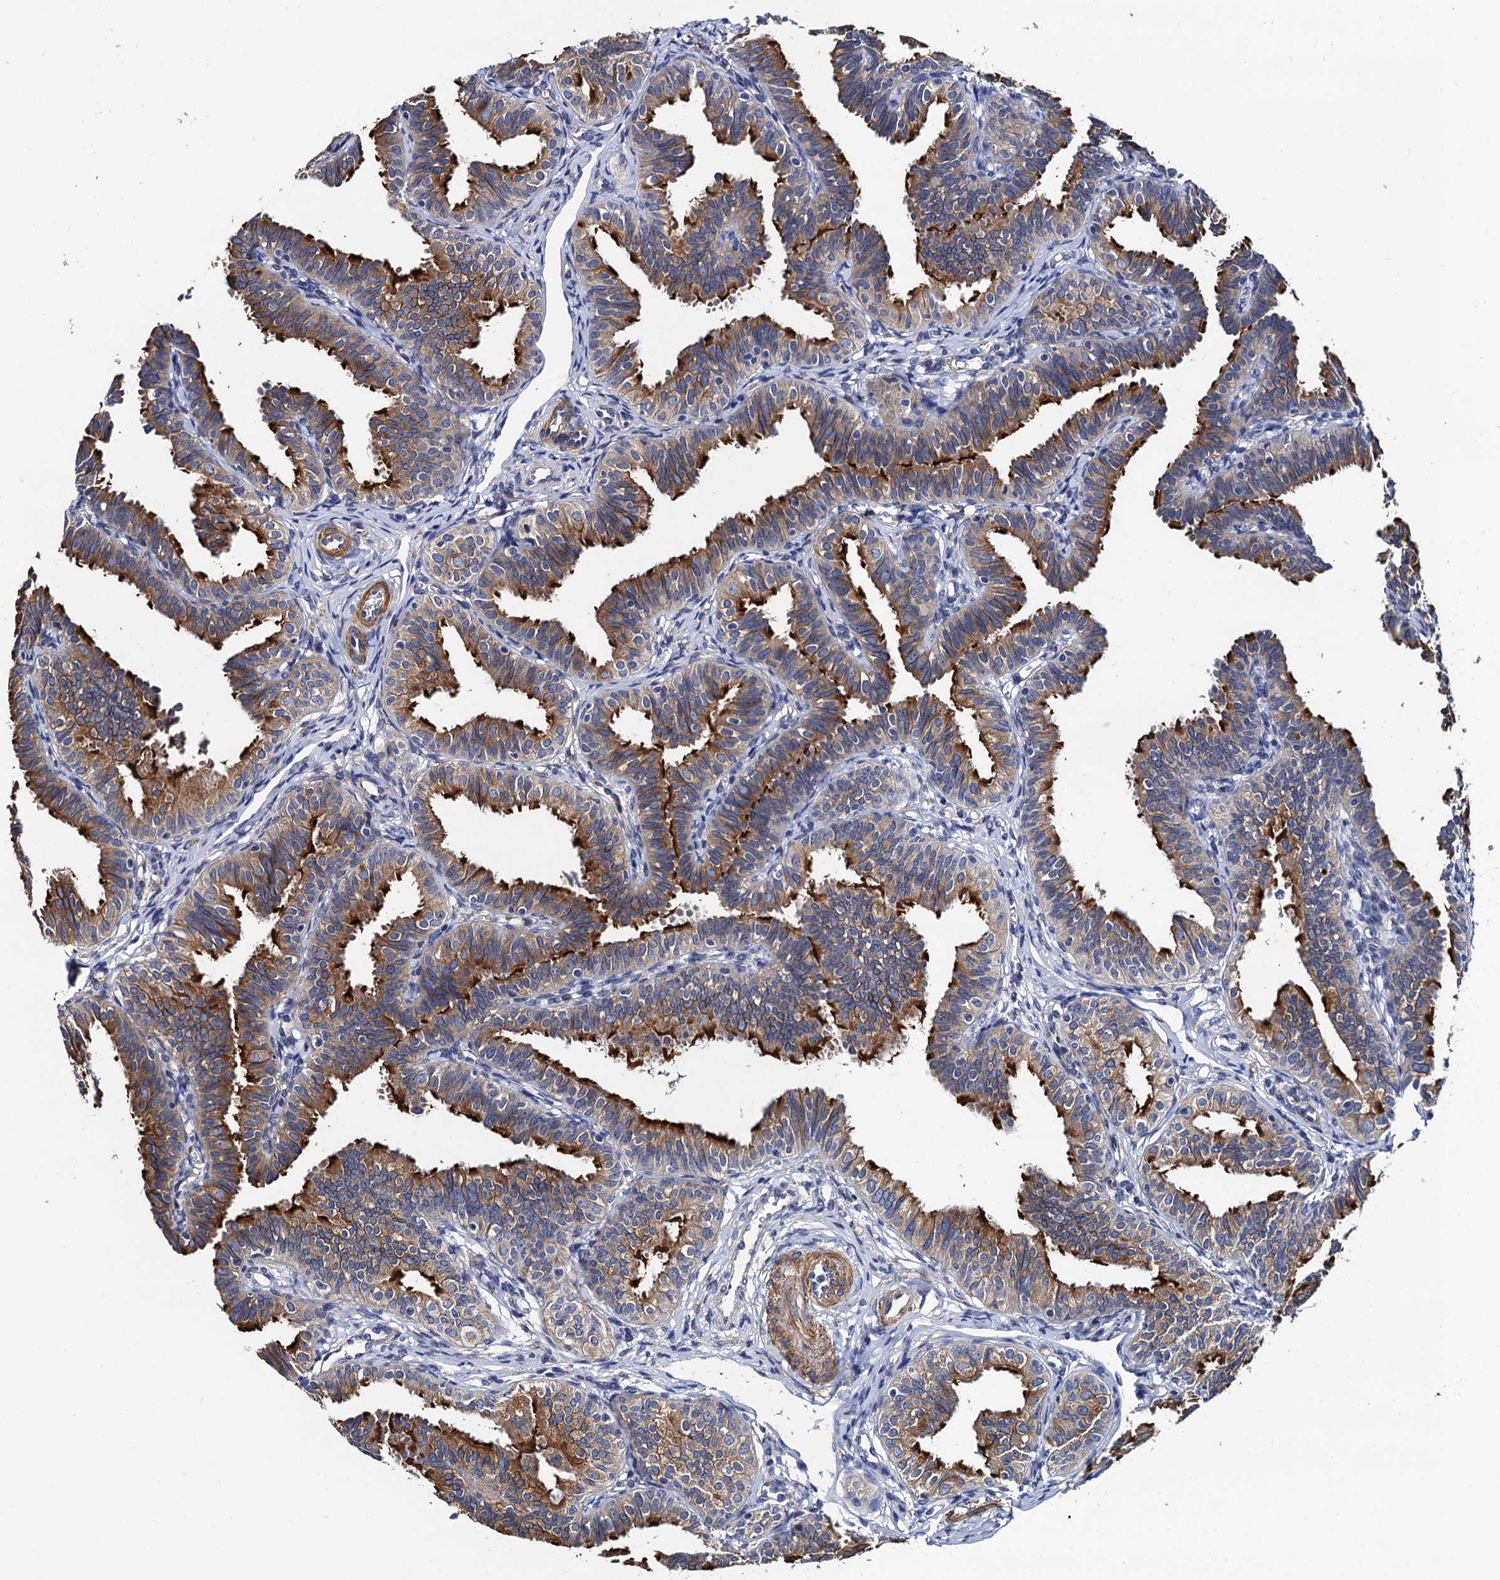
{"staining": {"intensity": "strong", "quantity": ">75%", "location": "cytoplasmic/membranous"}, "tissue": "fallopian tube", "cell_type": "Glandular cells", "image_type": "normal", "snomed": [{"axis": "morphology", "description": "Normal tissue, NOS"}, {"axis": "topography", "description": "Fallopian tube"}], "caption": "Protein staining of unremarkable fallopian tube demonstrates strong cytoplasmic/membranous expression in about >75% of glandular cells.", "gene": "ZDHHC18", "patient": {"sex": "female", "age": 35}}